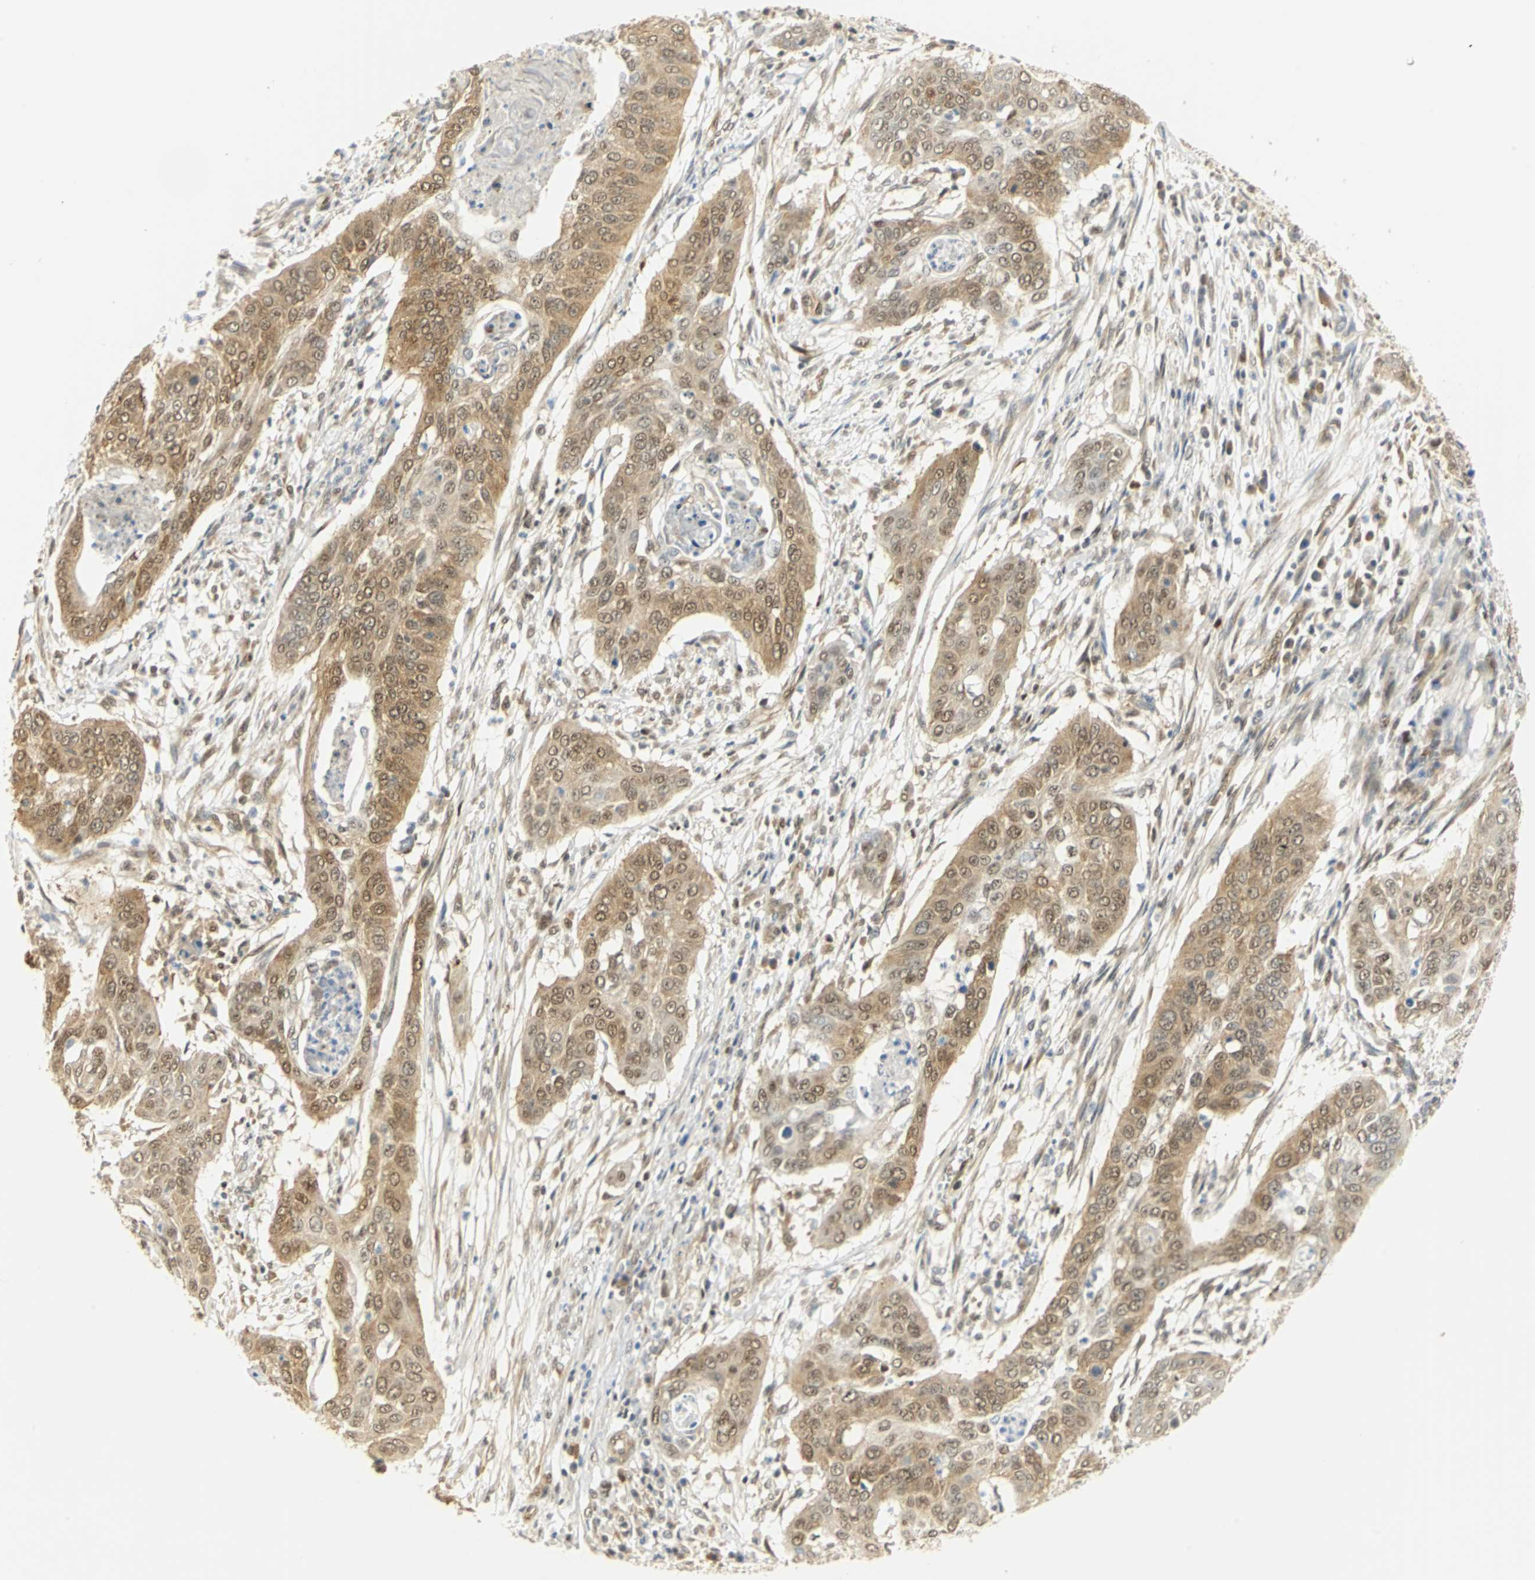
{"staining": {"intensity": "moderate", "quantity": ">75%", "location": "cytoplasmic/membranous,nuclear"}, "tissue": "cervical cancer", "cell_type": "Tumor cells", "image_type": "cancer", "snomed": [{"axis": "morphology", "description": "Squamous cell carcinoma, NOS"}, {"axis": "topography", "description": "Cervix"}], "caption": "Brown immunohistochemical staining in cervical squamous cell carcinoma displays moderate cytoplasmic/membranous and nuclear positivity in about >75% of tumor cells. (DAB (3,3'-diaminobenzidine) IHC with brightfield microscopy, high magnification).", "gene": "DDX5", "patient": {"sex": "female", "age": 39}}